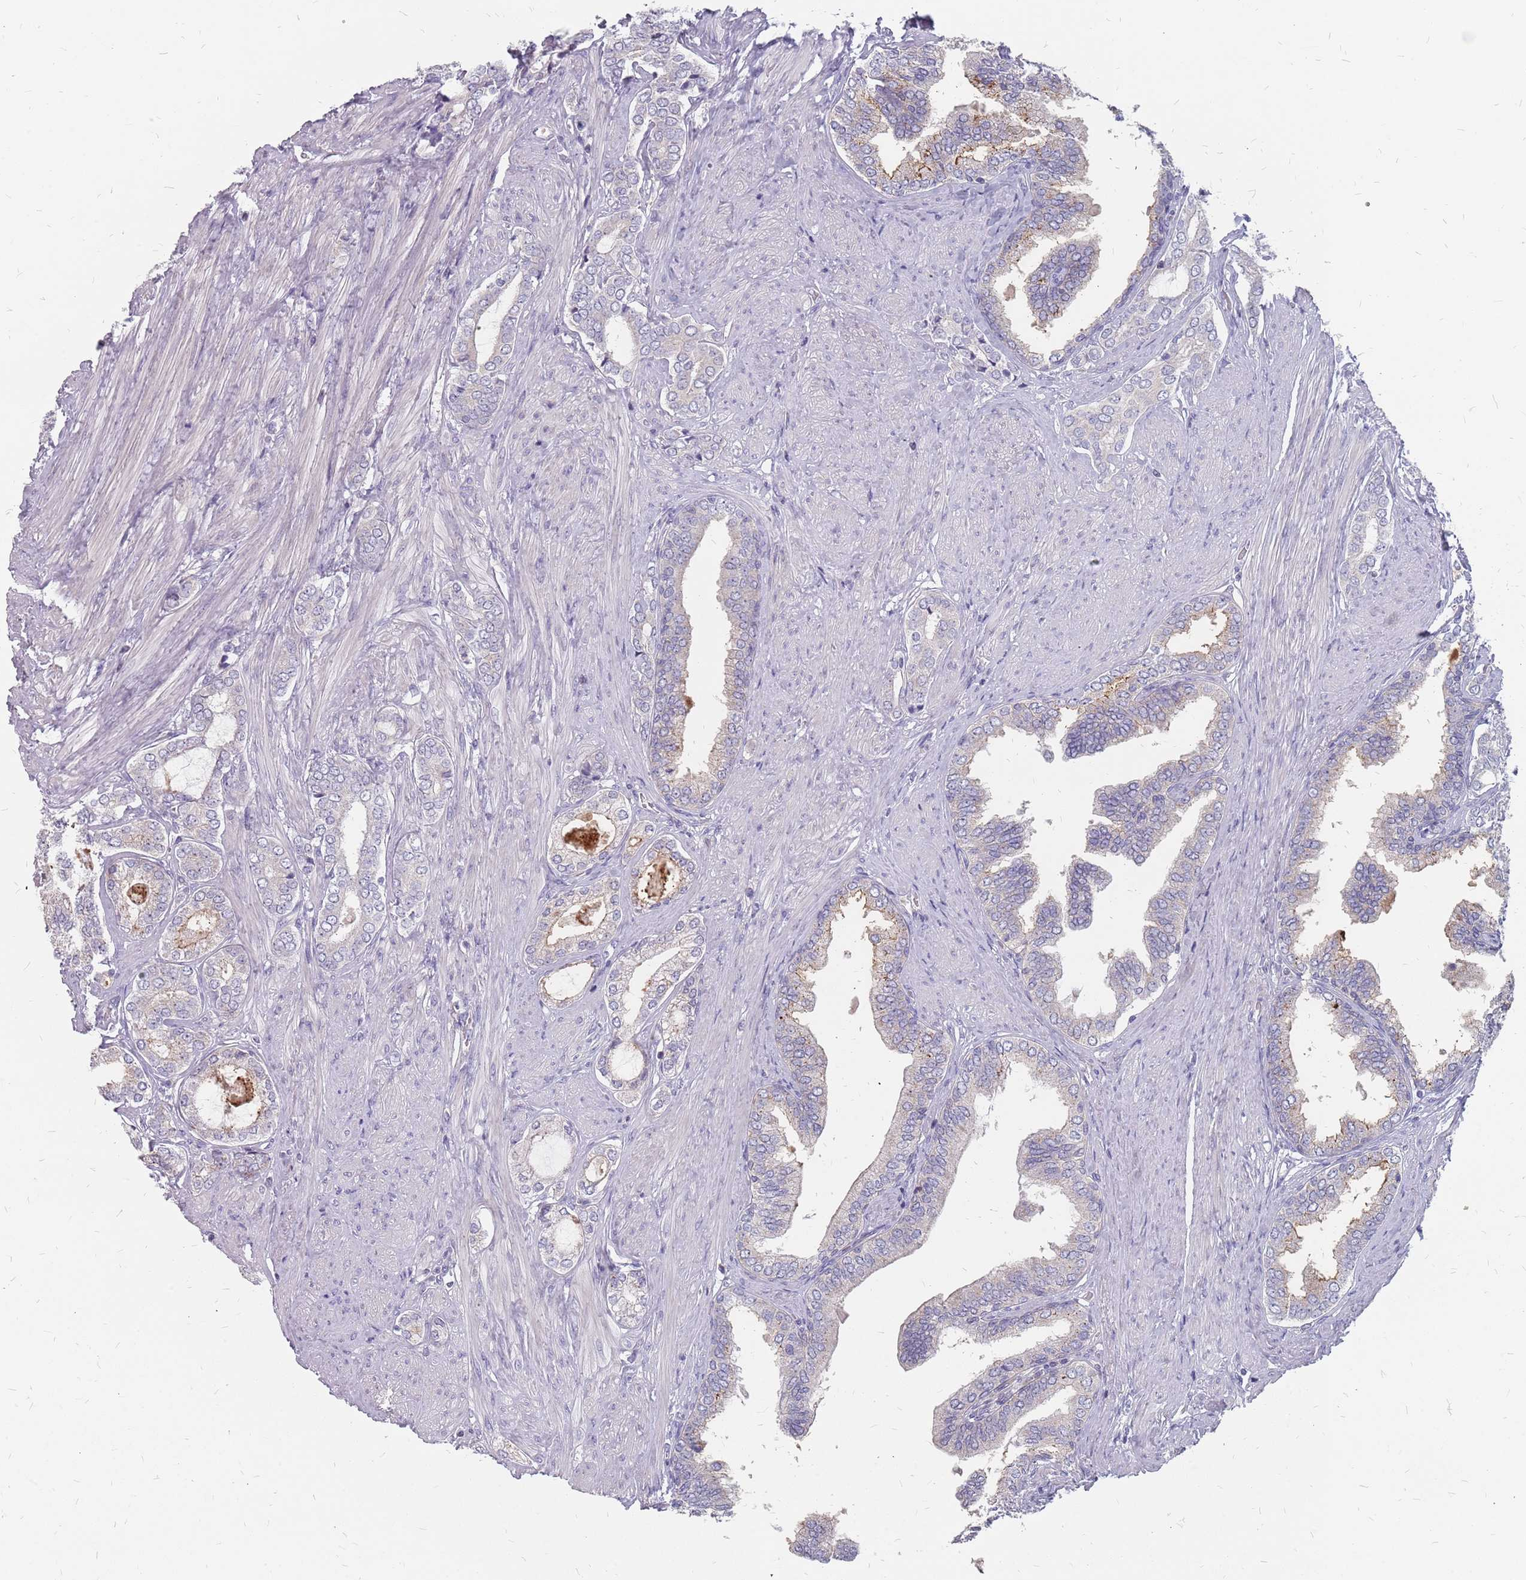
{"staining": {"intensity": "negative", "quantity": "none", "location": "none"}, "tissue": "prostate cancer", "cell_type": "Tumor cells", "image_type": "cancer", "snomed": [{"axis": "morphology", "description": "Adenocarcinoma, High grade"}, {"axis": "topography", "description": "Prostate"}], "caption": "IHC of human high-grade adenocarcinoma (prostate) shows no expression in tumor cells. (Stains: DAB (3,3'-diaminobenzidine) IHC with hematoxylin counter stain, Microscopy: brightfield microscopy at high magnification).", "gene": "CMTR2", "patient": {"sex": "male", "age": 71}}